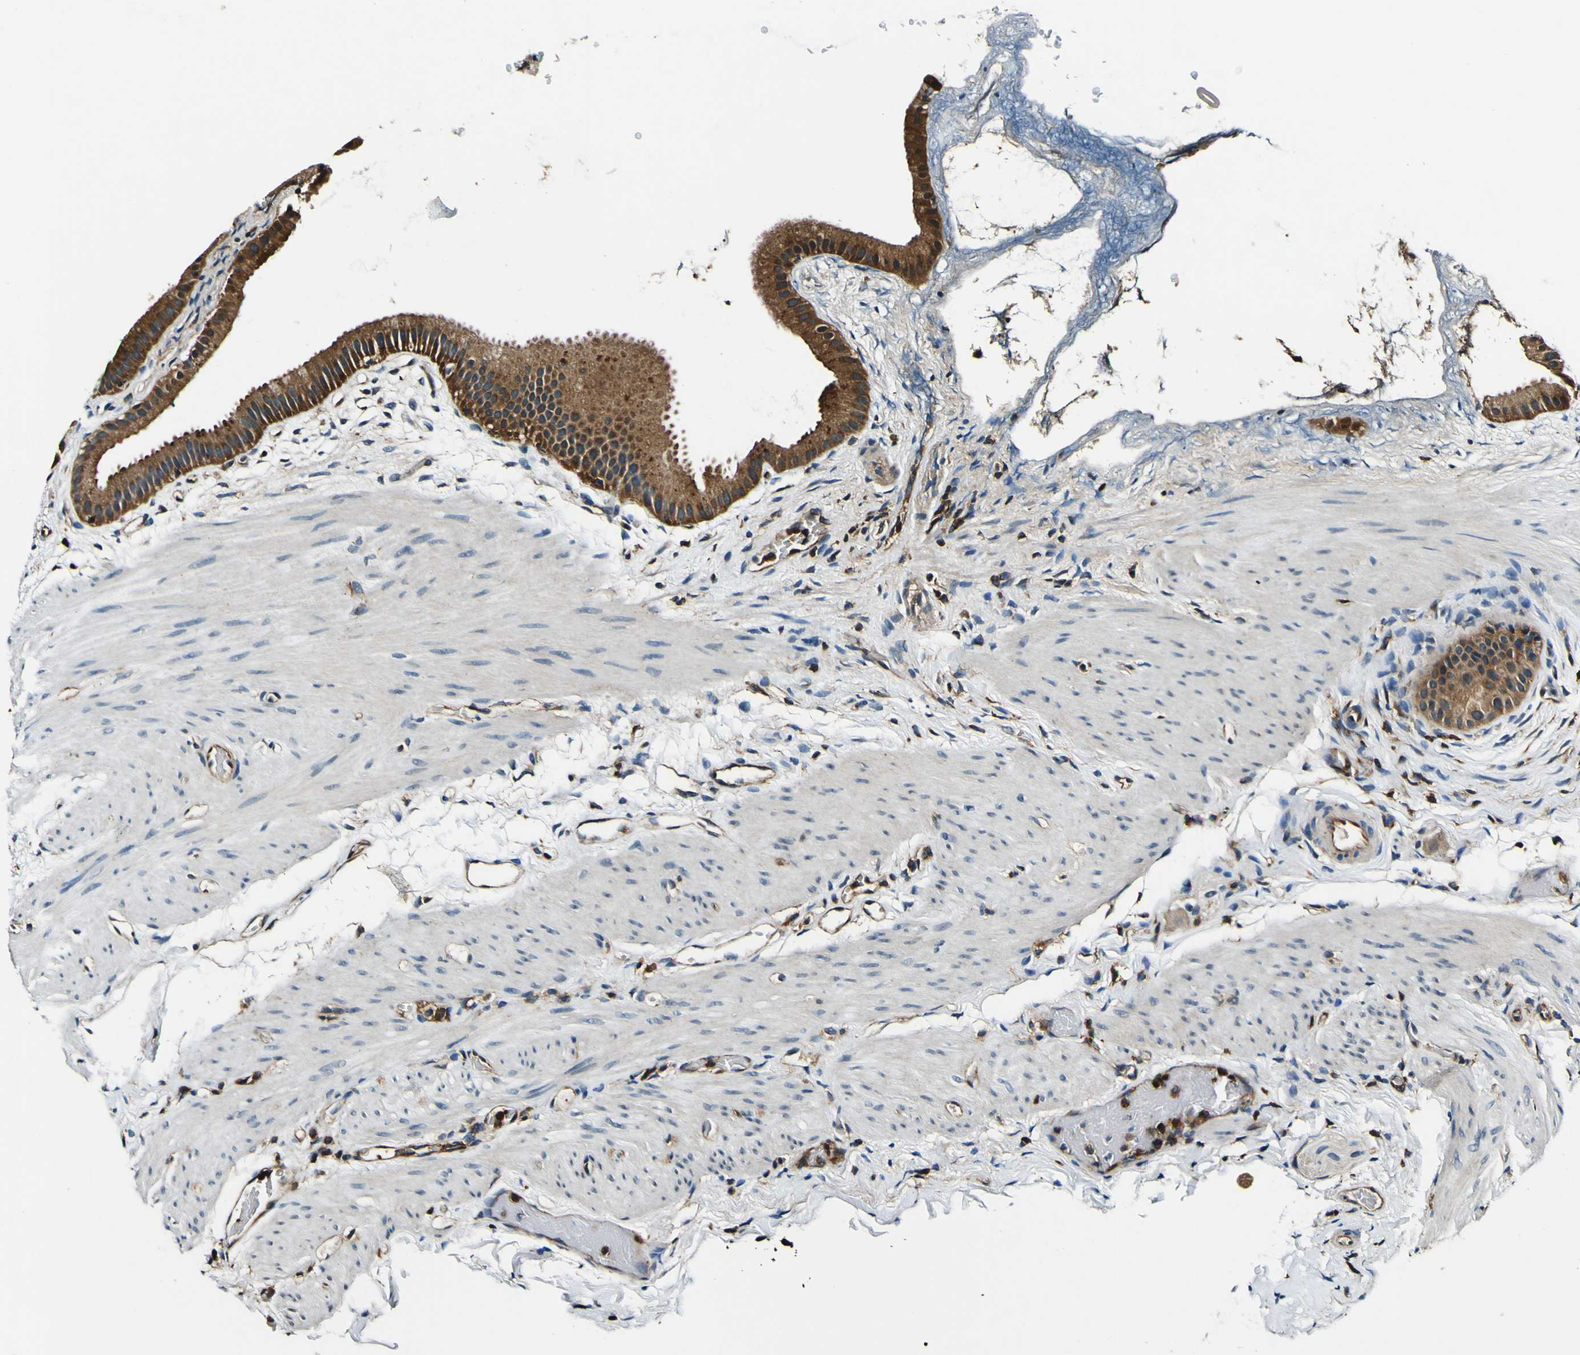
{"staining": {"intensity": "strong", "quantity": ">75%", "location": "cytoplasmic/membranous"}, "tissue": "gallbladder", "cell_type": "Glandular cells", "image_type": "normal", "snomed": [{"axis": "morphology", "description": "Normal tissue, NOS"}, {"axis": "topography", "description": "Gallbladder"}], "caption": "This histopathology image displays immunohistochemistry staining of normal gallbladder, with high strong cytoplasmic/membranous positivity in approximately >75% of glandular cells.", "gene": "RHOT2", "patient": {"sex": "female", "age": 64}}